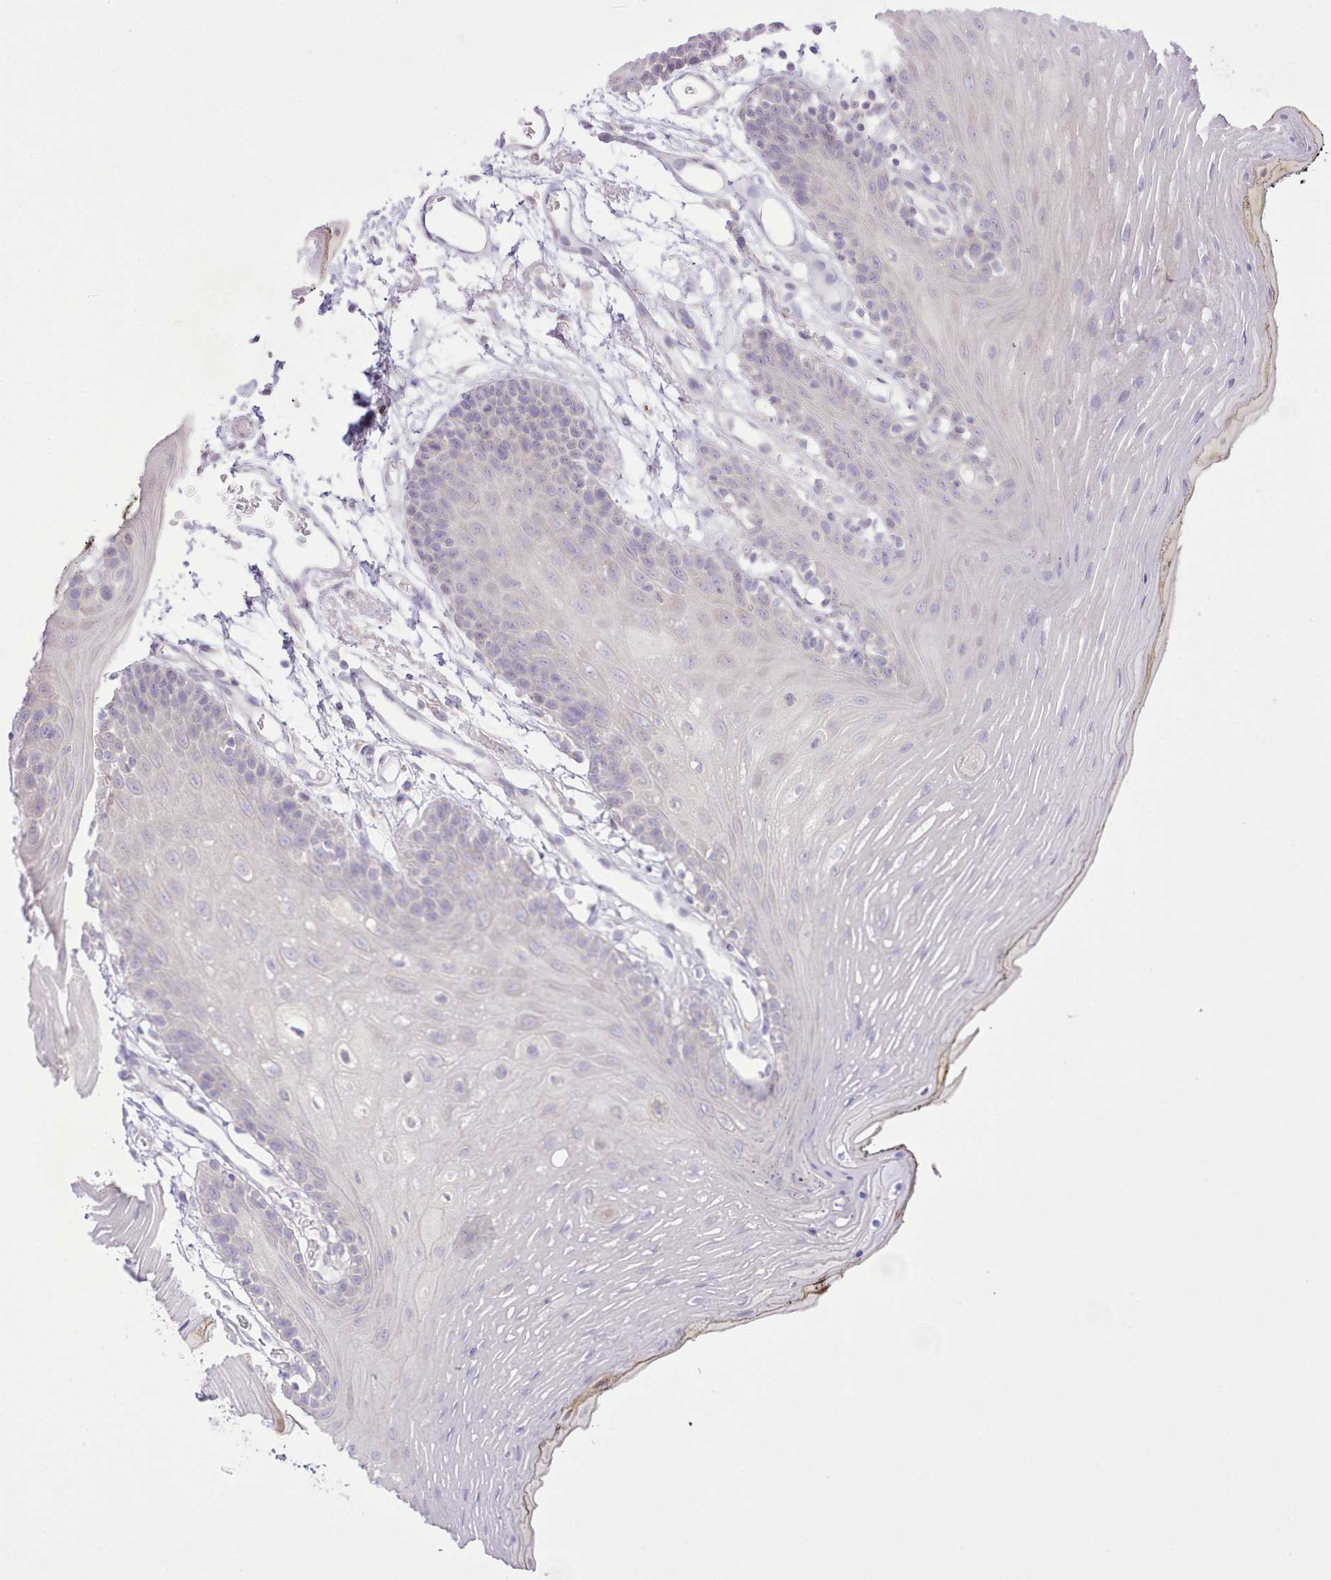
{"staining": {"intensity": "negative", "quantity": "none", "location": "none"}, "tissue": "oral mucosa", "cell_type": "Squamous epithelial cells", "image_type": "normal", "snomed": [{"axis": "morphology", "description": "Normal tissue, NOS"}, {"axis": "topography", "description": "Oral tissue"}, {"axis": "topography", "description": "Tounge, NOS"}], "caption": "This is a micrograph of immunohistochemistry (IHC) staining of benign oral mucosa, which shows no positivity in squamous epithelial cells. (DAB immunohistochemistry (IHC) with hematoxylin counter stain).", "gene": "CCL1", "patient": {"sex": "female", "age": 81}}